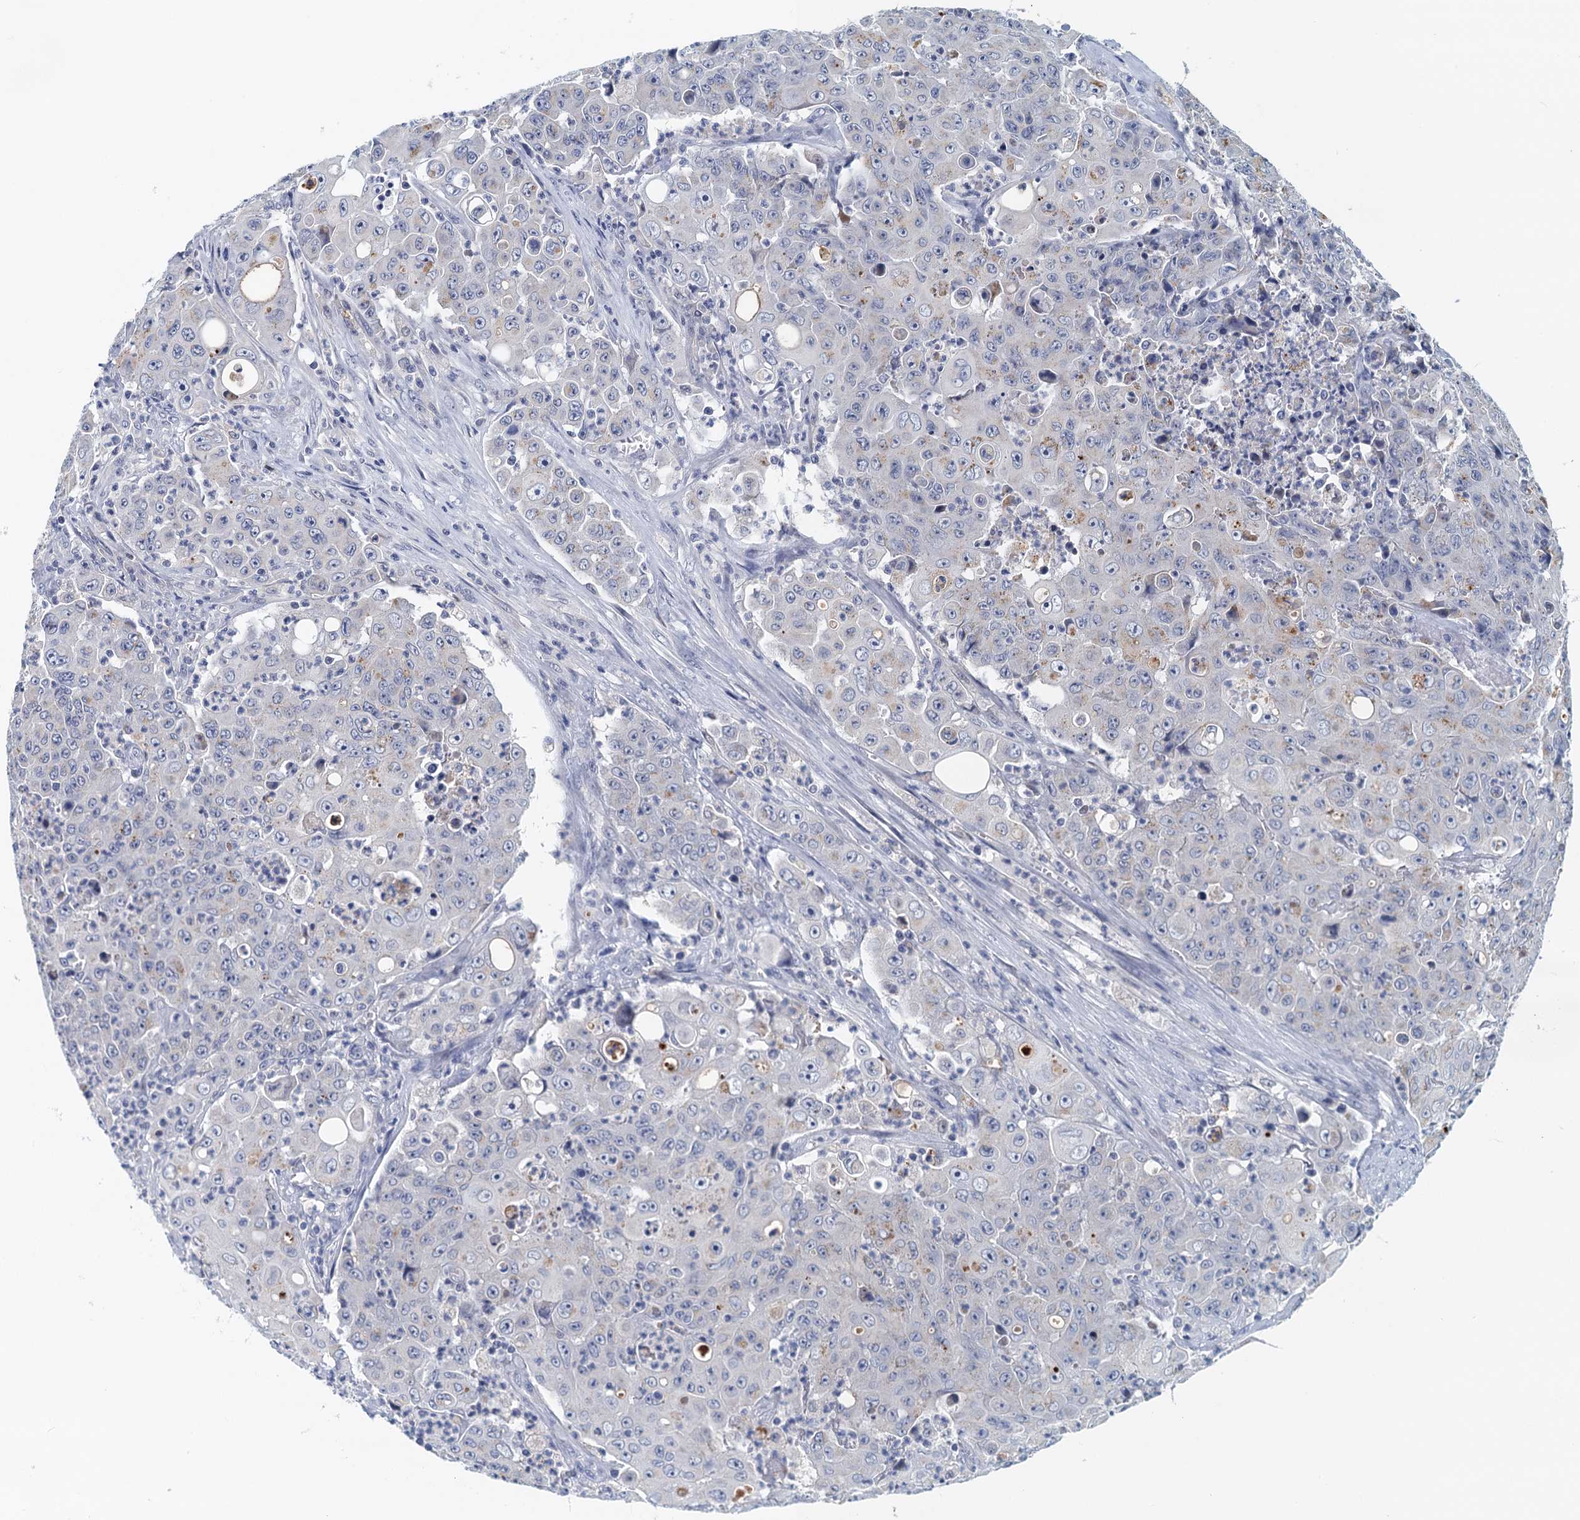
{"staining": {"intensity": "negative", "quantity": "none", "location": "none"}, "tissue": "colorectal cancer", "cell_type": "Tumor cells", "image_type": "cancer", "snomed": [{"axis": "morphology", "description": "Adenocarcinoma, NOS"}, {"axis": "topography", "description": "Colon"}], "caption": "This is an immunohistochemistry (IHC) image of human adenocarcinoma (colorectal). There is no positivity in tumor cells.", "gene": "NUBP2", "patient": {"sex": "male", "age": 51}}